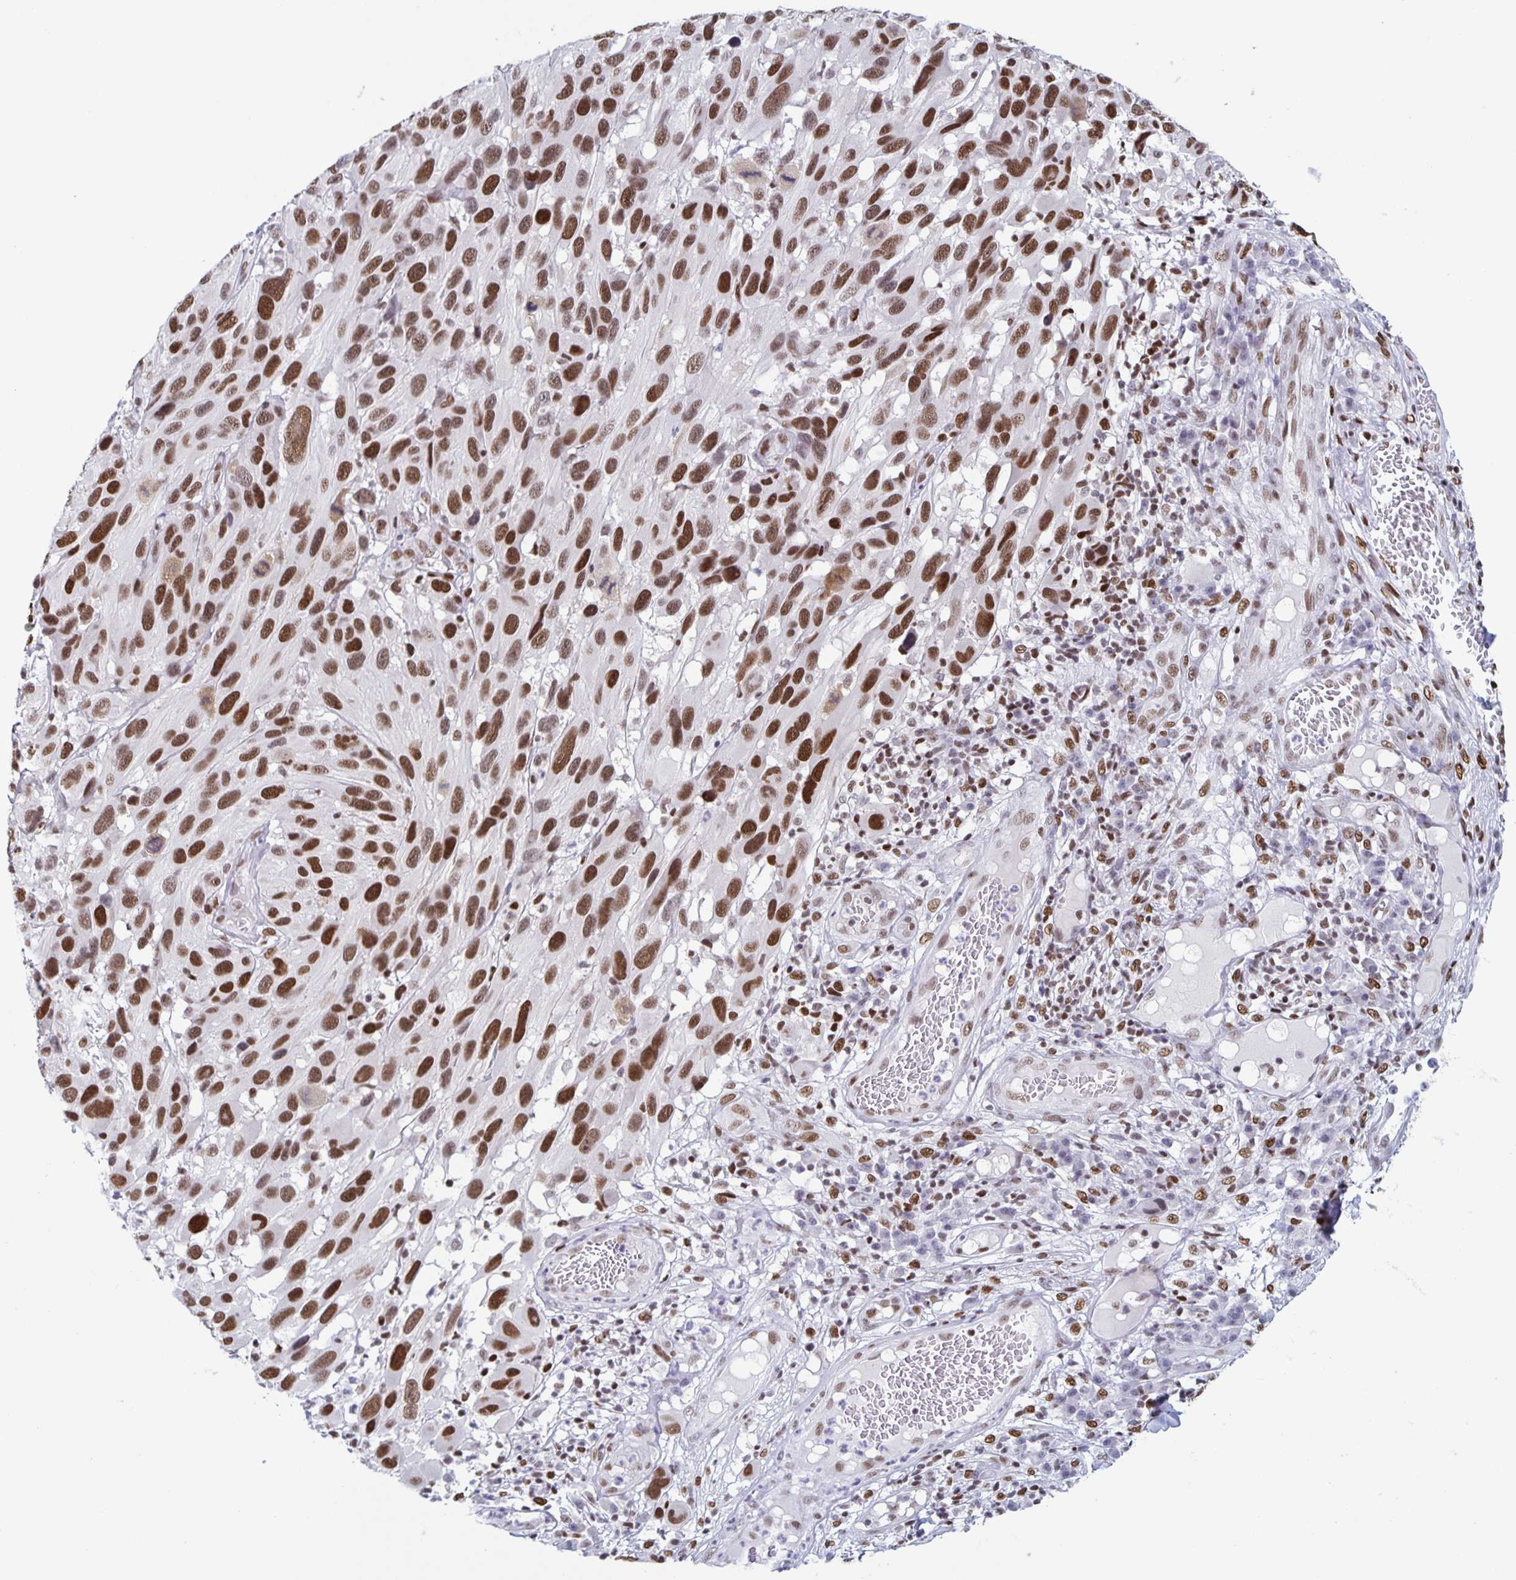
{"staining": {"intensity": "strong", "quantity": ">75%", "location": "nuclear"}, "tissue": "melanoma", "cell_type": "Tumor cells", "image_type": "cancer", "snomed": [{"axis": "morphology", "description": "Malignant melanoma, NOS"}, {"axis": "topography", "description": "Skin"}], "caption": "This is a photomicrograph of immunohistochemistry (IHC) staining of malignant melanoma, which shows strong expression in the nuclear of tumor cells.", "gene": "JUND", "patient": {"sex": "male", "age": 53}}